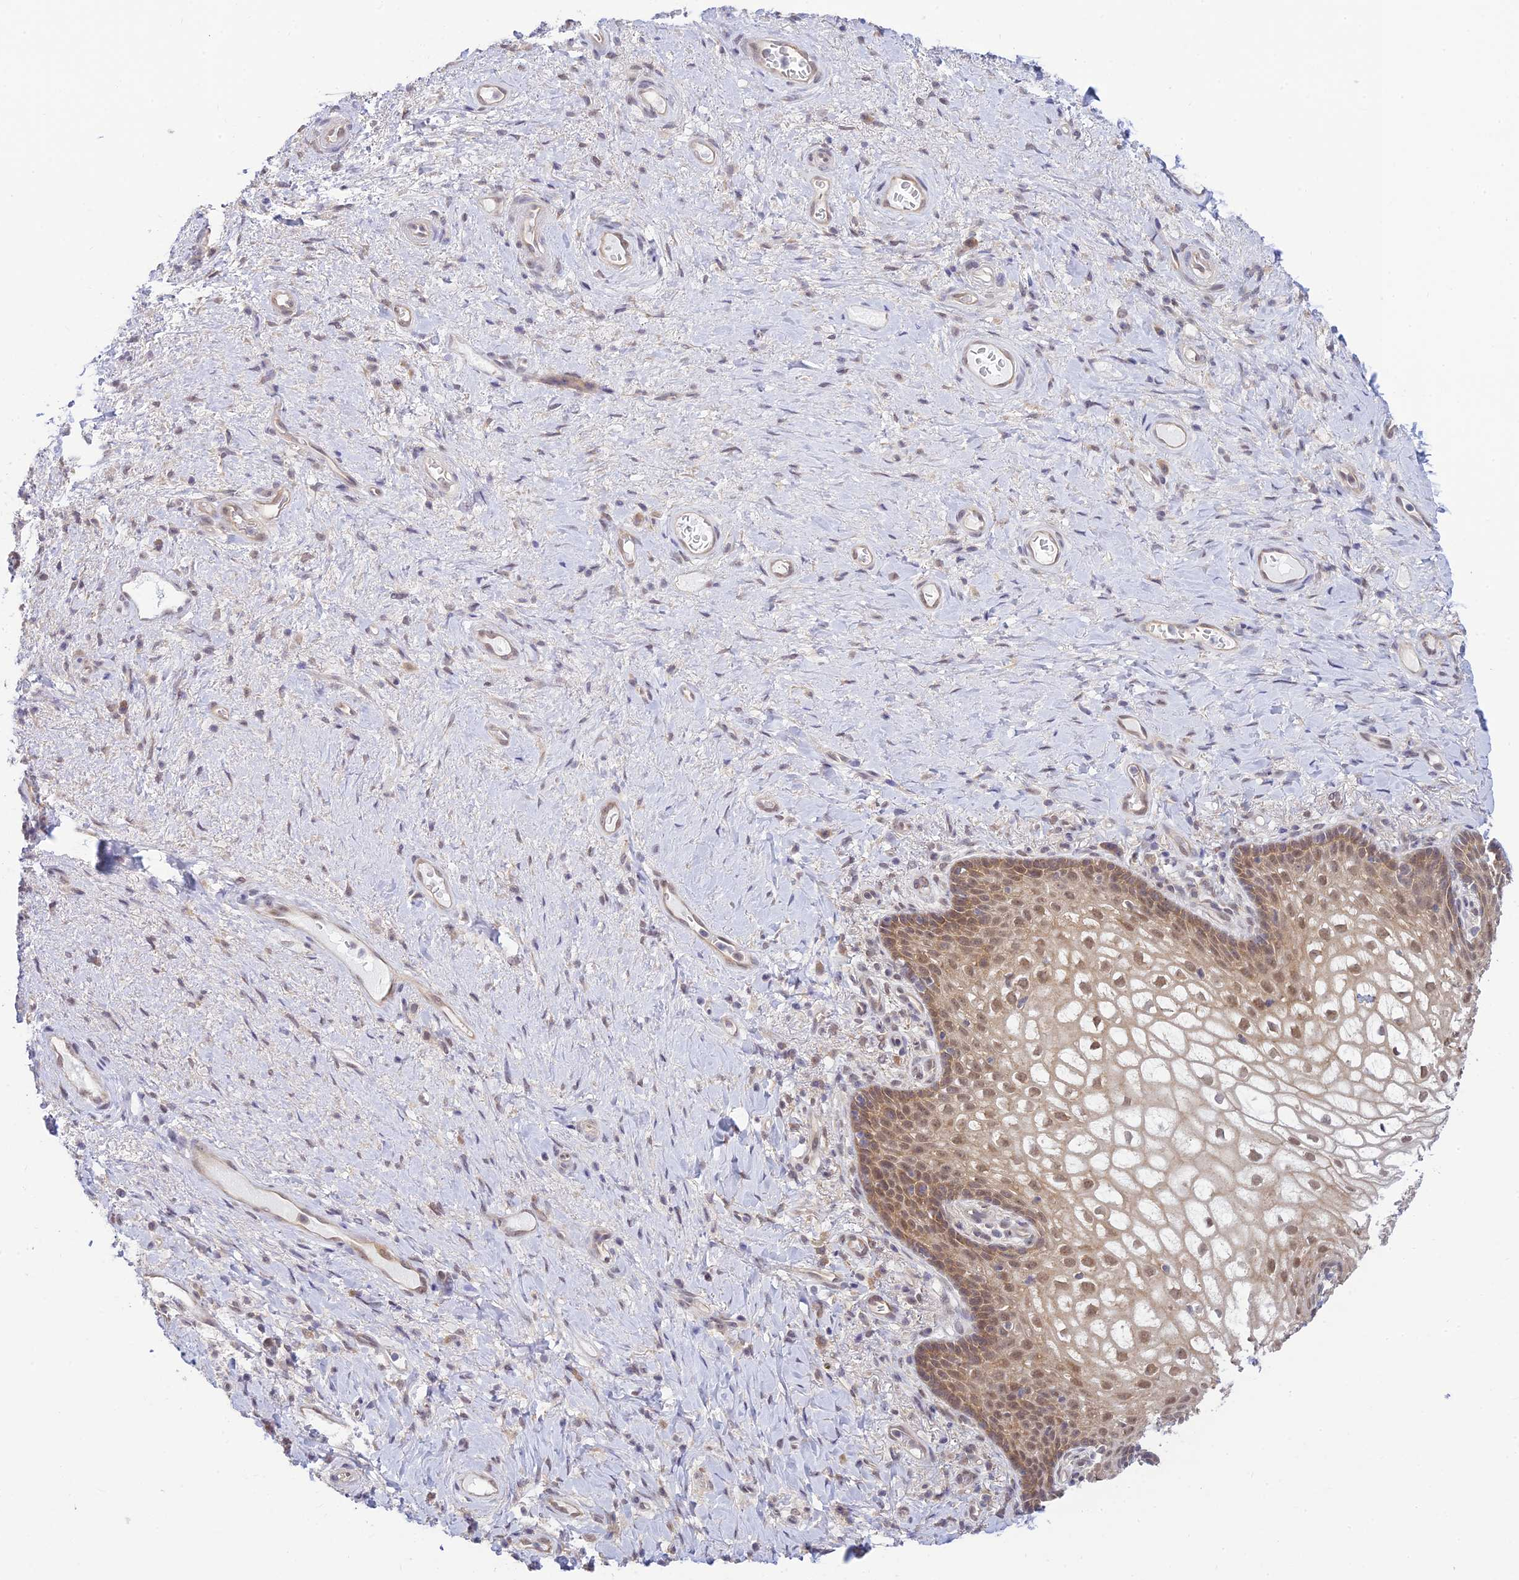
{"staining": {"intensity": "moderate", "quantity": ">75%", "location": "cytoplasmic/membranous,nuclear"}, "tissue": "vagina", "cell_type": "Squamous epithelial cells", "image_type": "normal", "snomed": [{"axis": "morphology", "description": "Normal tissue, NOS"}, {"axis": "topography", "description": "Vagina"}], "caption": "A histopathology image of human vagina stained for a protein reveals moderate cytoplasmic/membranous,nuclear brown staining in squamous epithelial cells.", "gene": "SKIC8", "patient": {"sex": "female", "age": 60}}